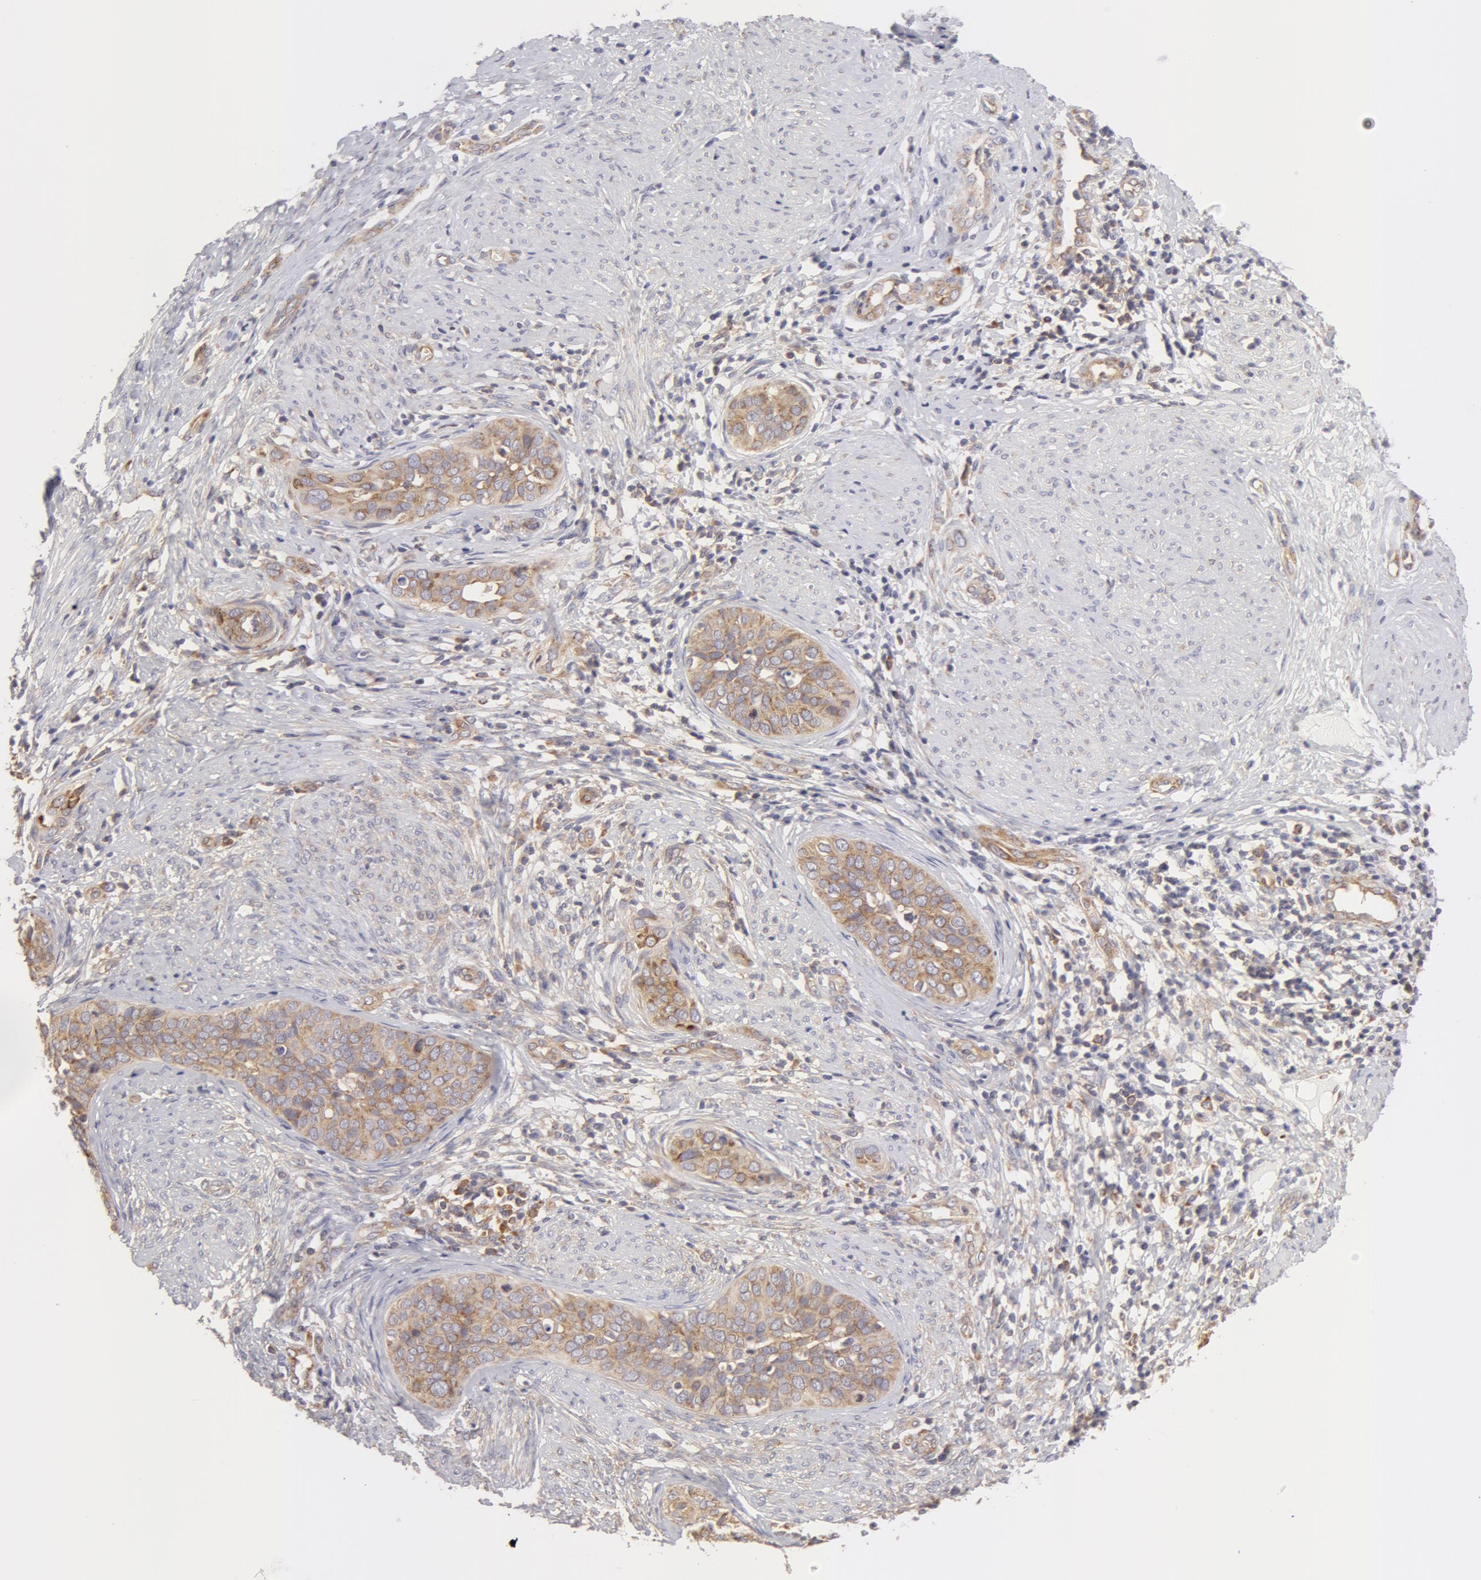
{"staining": {"intensity": "negative", "quantity": "none", "location": "none"}, "tissue": "cervical cancer", "cell_type": "Tumor cells", "image_type": "cancer", "snomed": [{"axis": "morphology", "description": "Squamous cell carcinoma, NOS"}, {"axis": "topography", "description": "Cervix"}], "caption": "IHC of human cervical squamous cell carcinoma exhibits no expression in tumor cells.", "gene": "DDX3Y", "patient": {"sex": "female", "age": 31}}